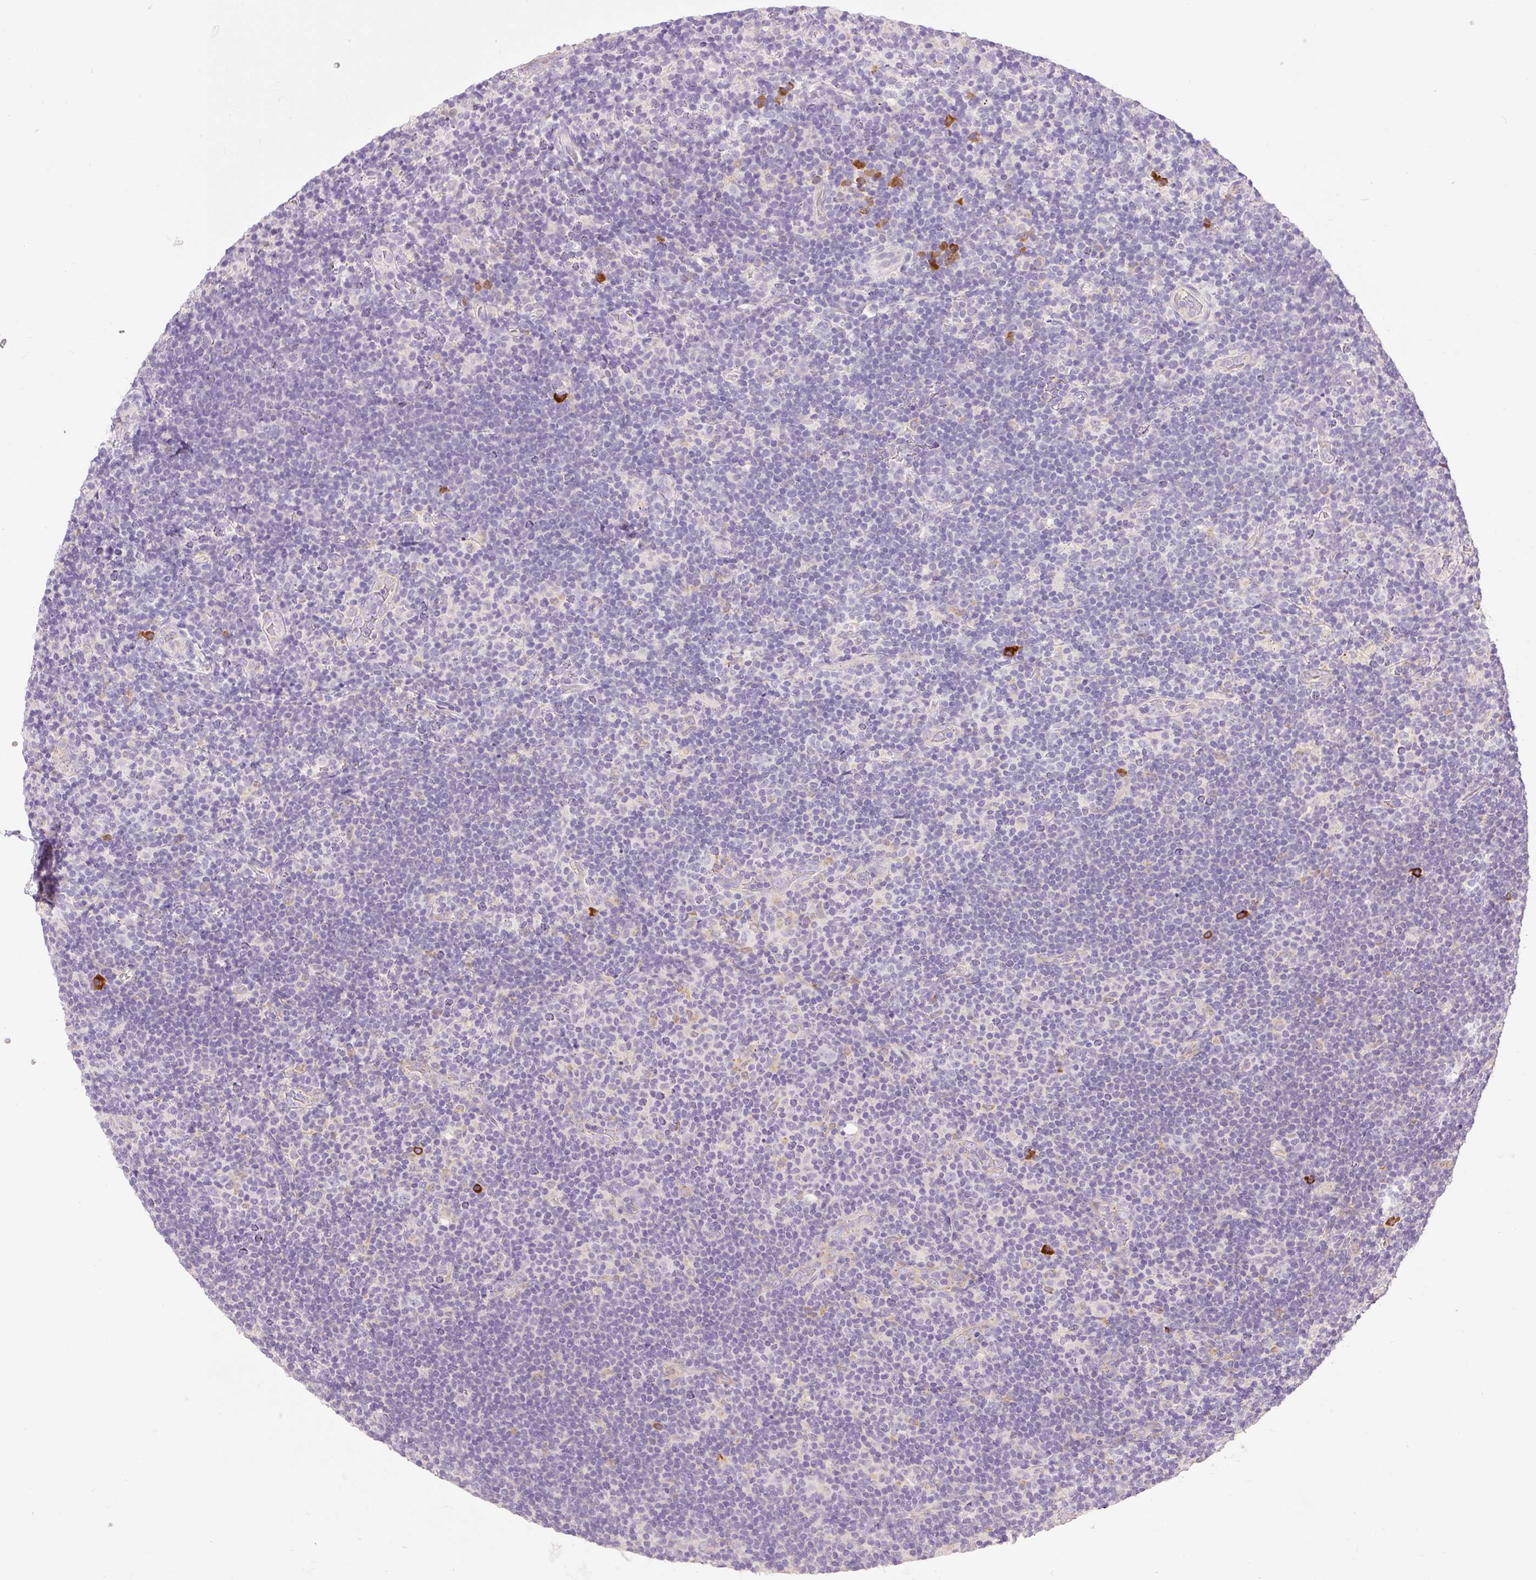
{"staining": {"intensity": "negative", "quantity": "none", "location": "none"}, "tissue": "lymphoma", "cell_type": "Tumor cells", "image_type": "cancer", "snomed": [{"axis": "morphology", "description": "Hodgkin's disease, NOS"}, {"axis": "topography", "description": "Lymph node"}], "caption": "DAB (3,3'-diaminobenzidine) immunohistochemical staining of lymphoma shows no significant staining in tumor cells. (Brightfield microscopy of DAB IHC at high magnification).", "gene": "PNPLA5", "patient": {"sex": "female", "age": 57}}